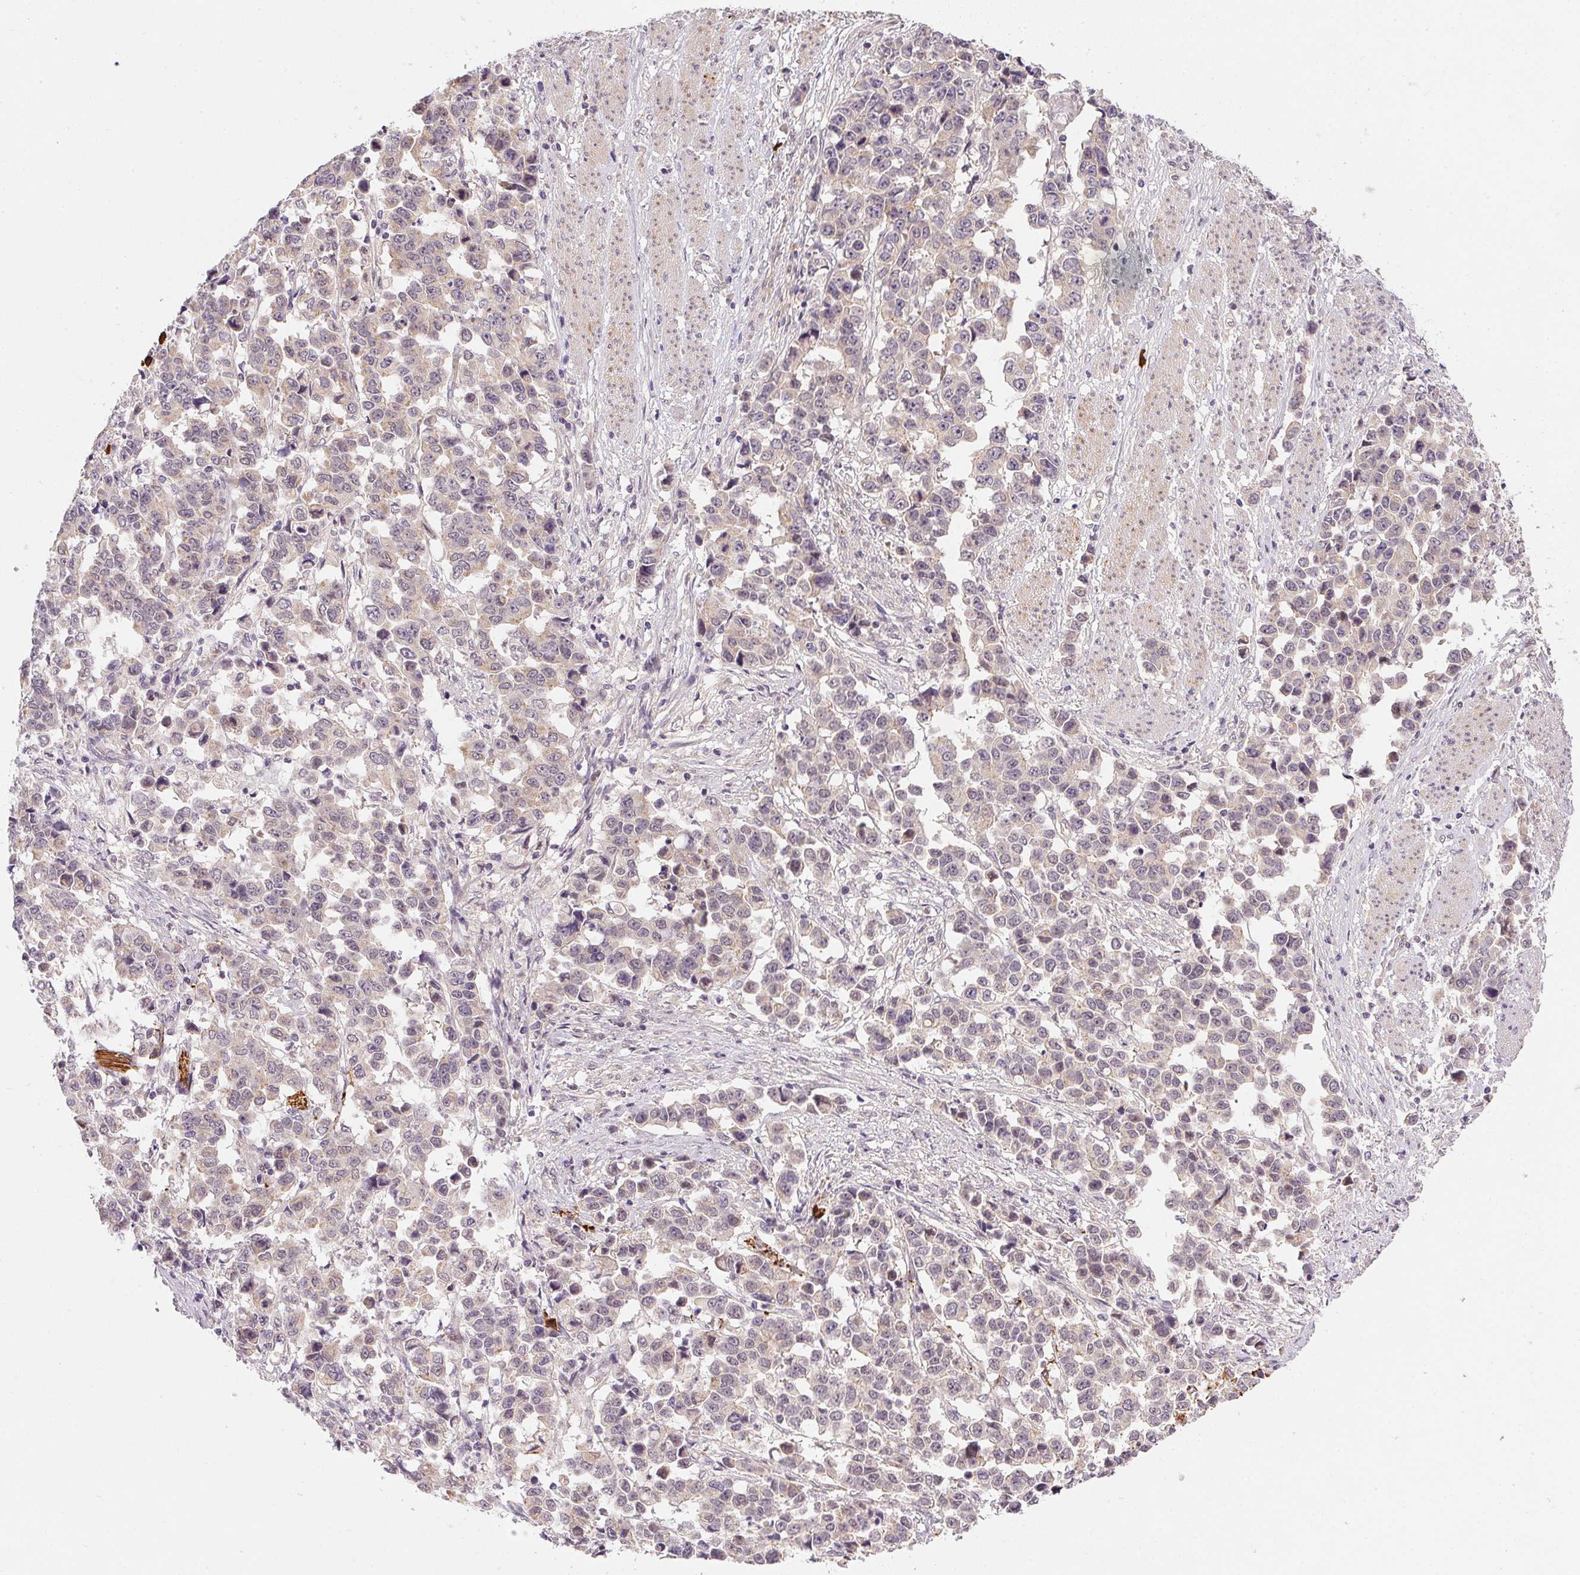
{"staining": {"intensity": "negative", "quantity": "none", "location": "none"}, "tissue": "stomach cancer", "cell_type": "Tumor cells", "image_type": "cancer", "snomed": [{"axis": "morphology", "description": "Adenocarcinoma, NOS"}, {"axis": "topography", "description": "Stomach, upper"}], "caption": "Tumor cells are negative for brown protein staining in stomach cancer.", "gene": "CFAP92", "patient": {"sex": "male", "age": 69}}